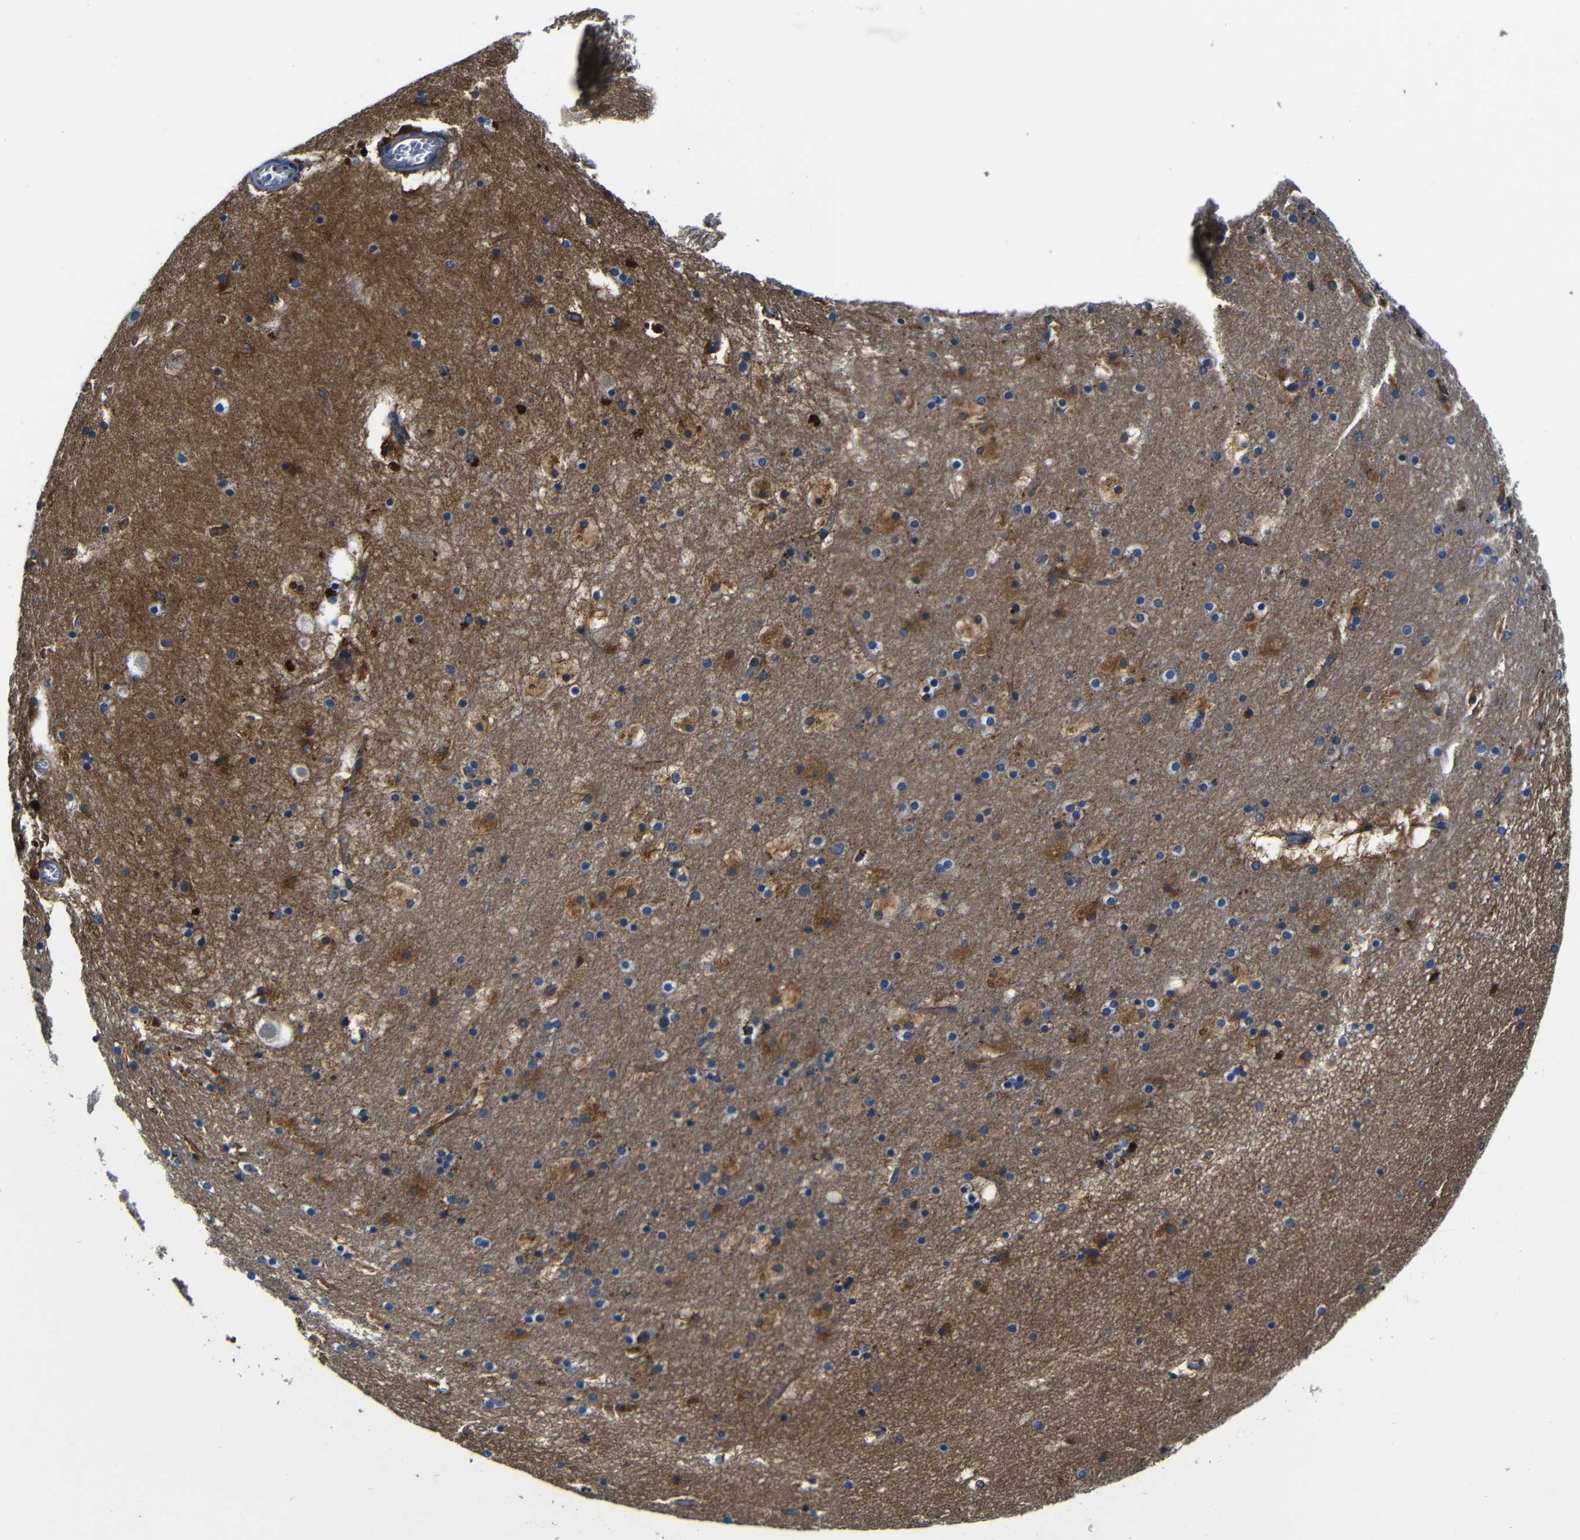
{"staining": {"intensity": "moderate", "quantity": "25%-75%", "location": "cytoplasmic/membranous"}, "tissue": "hippocampus", "cell_type": "Glial cells", "image_type": "normal", "snomed": [{"axis": "morphology", "description": "Normal tissue, NOS"}, {"axis": "topography", "description": "Hippocampus"}], "caption": "Moderate cytoplasmic/membranous protein expression is appreciated in approximately 25%-75% of glial cells in hippocampus.", "gene": "GIMAP2", "patient": {"sex": "male", "age": 45}}